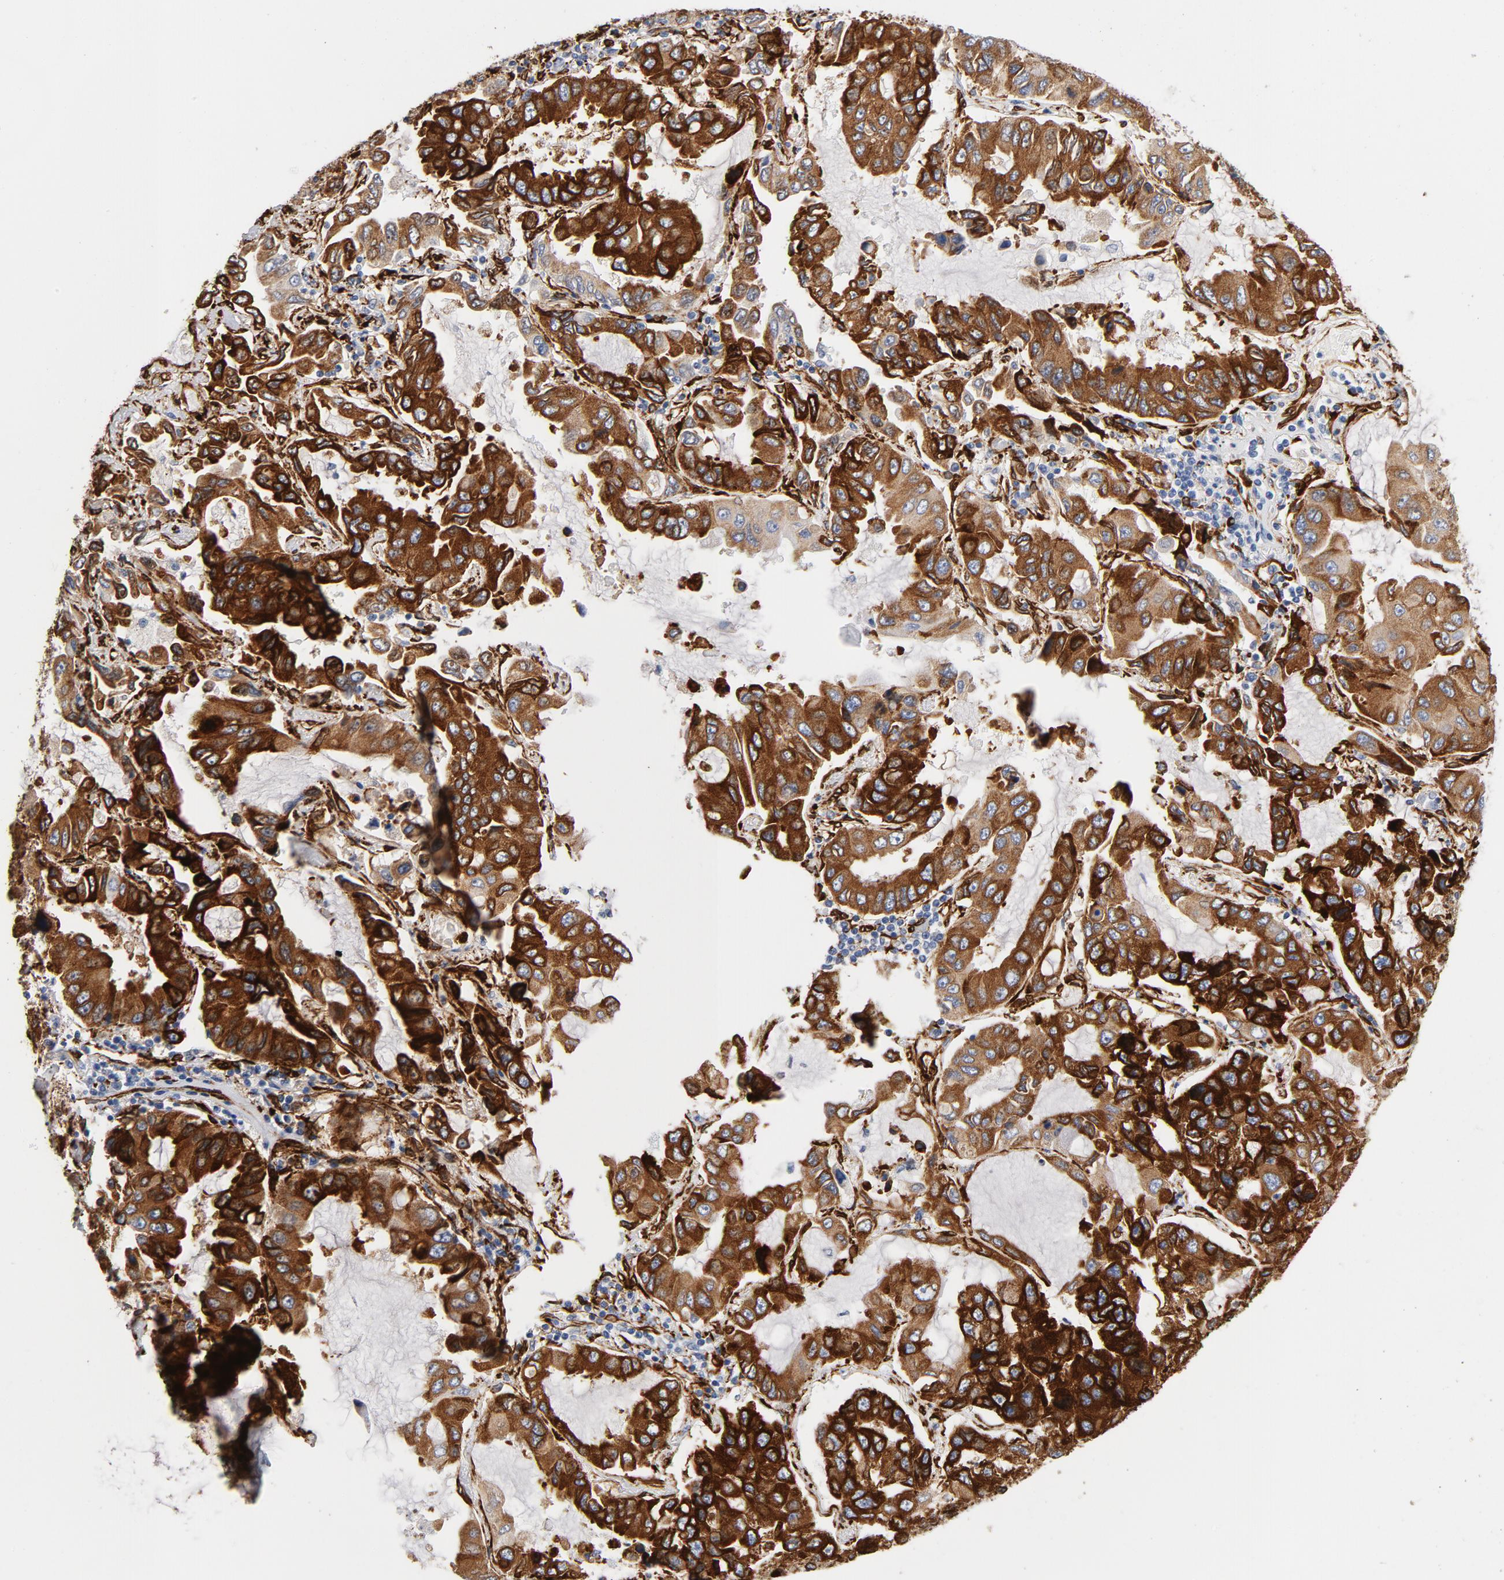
{"staining": {"intensity": "strong", "quantity": ">75%", "location": "cytoplasmic/membranous"}, "tissue": "lung cancer", "cell_type": "Tumor cells", "image_type": "cancer", "snomed": [{"axis": "morphology", "description": "Adenocarcinoma, NOS"}, {"axis": "topography", "description": "Lung"}], "caption": "Tumor cells exhibit high levels of strong cytoplasmic/membranous staining in approximately >75% of cells in lung cancer. Immunohistochemistry (ihc) stains the protein in brown and the nuclei are stained blue.", "gene": "SERPINH1", "patient": {"sex": "male", "age": 64}}